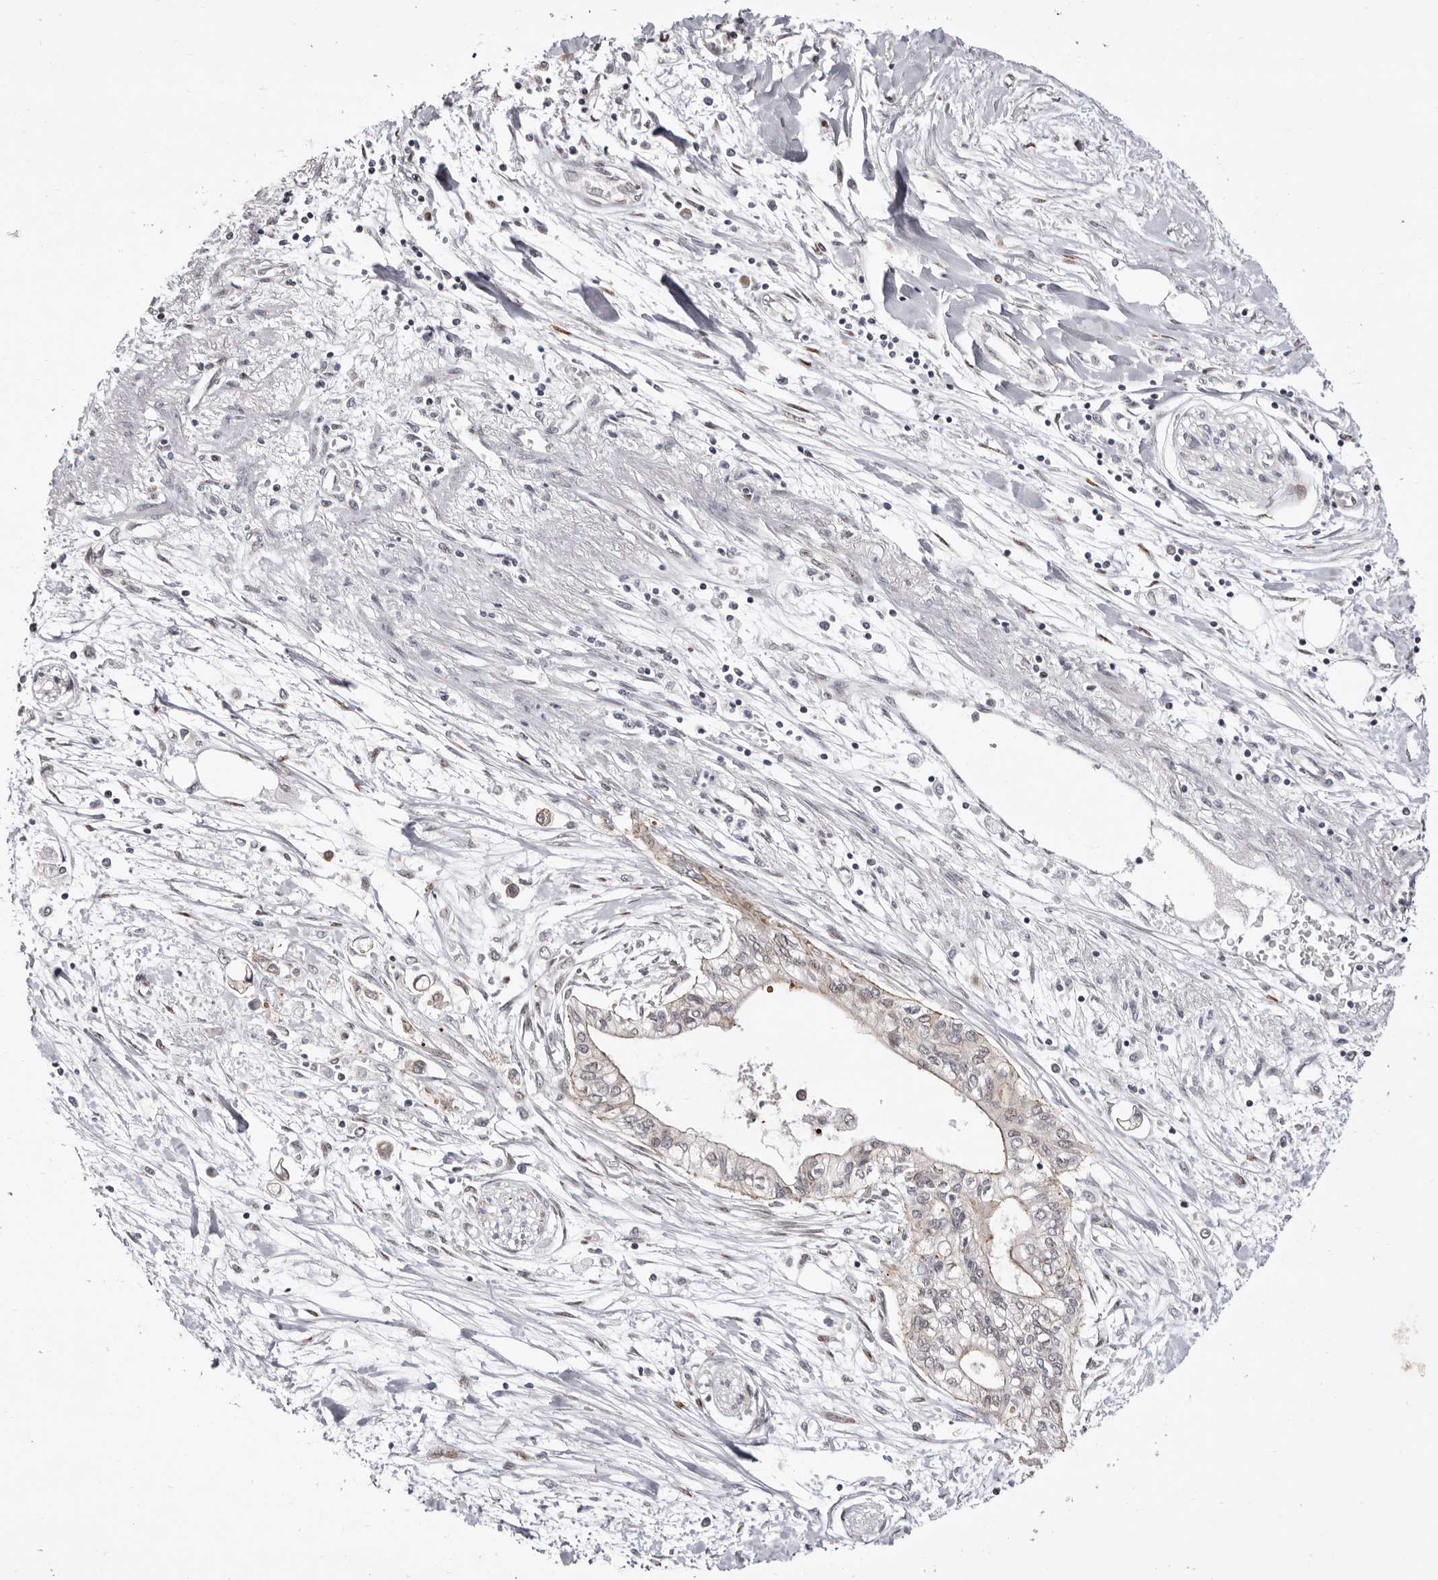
{"staining": {"intensity": "moderate", "quantity": "25%-75%", "location": "cytoplasmic/membranous"}, "tissue": "pancreatic cancer", "cell_type": "Tumor cells", "image_type": "cancer", "snomed": [{"axis": "morphology", "description": "Adenocarcinoma, NOS"}, {"axis": "topography", "description": "Pancreas"}], "caption": "High-magnification brightfield microscopy of pancreatic adenocarcinoma stained with DAB (brown) and counterstained with hematoxylin (blue). tumor cells exhibit moderate cytoplasmic/membranous expression is seen in about25%-75% of cells.", "gene": "GLRX3", "patient": {"sex": "female", "age": 77}}